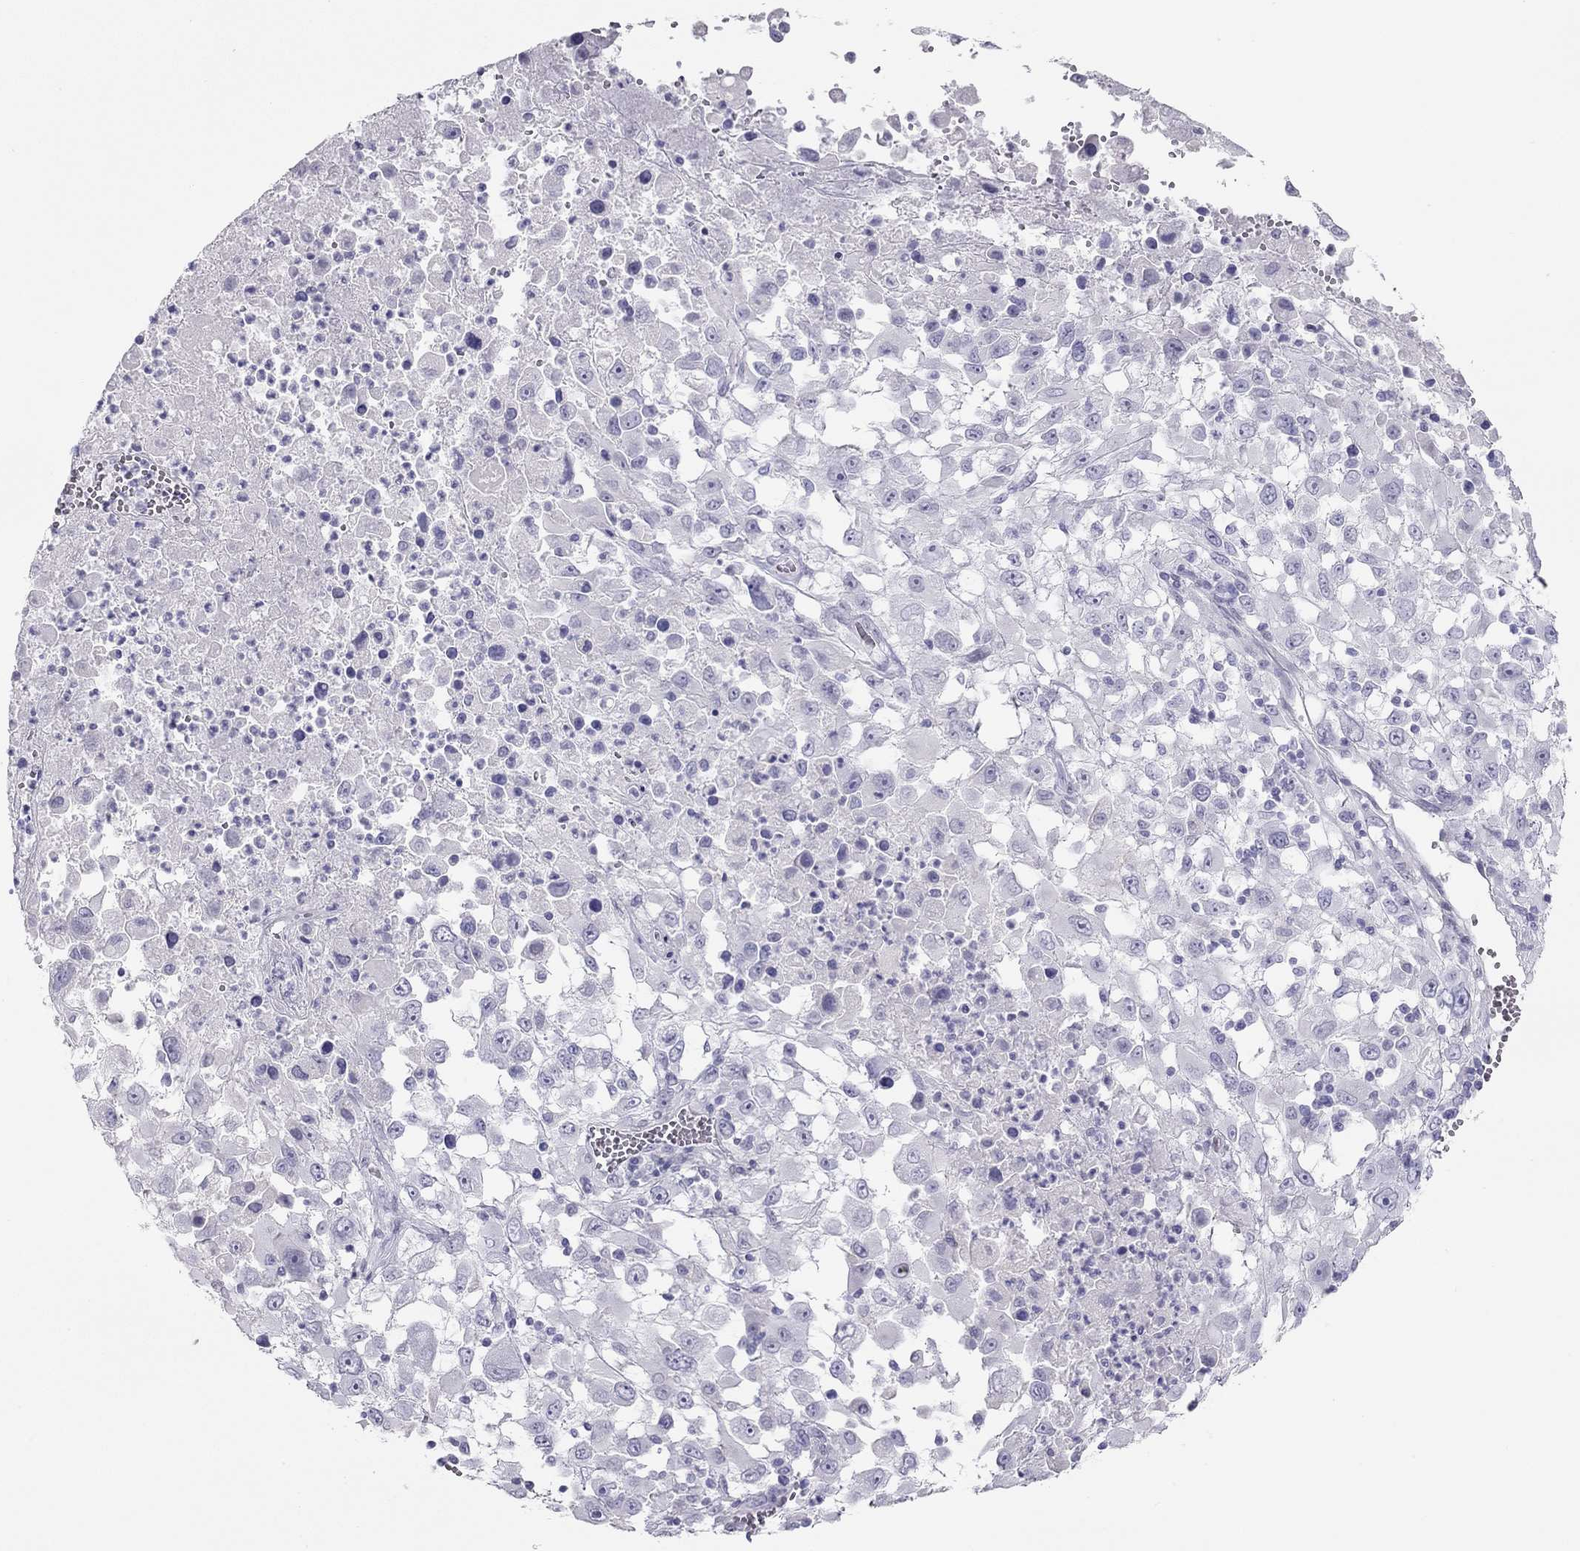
{"staining": {"intensity": "negative", "quantity": "none", "location": "none"}, "tissue": "melanoma", "cell_type": "Tumor cells", "image_type": "cancer", "snomed": [{"axis": "morphology", "description": "Malignant melanoma, Metastatic site"}, {"axis": "topography", "description": "Soft tissue"}], "caption": "DAB immunohistochemical staining of malignant melanoma (metastatic site) demonstrates no significant positivity in tumor cells.", "gene": "KCNV2", "patient": {"sex": "male", "age": 50}}